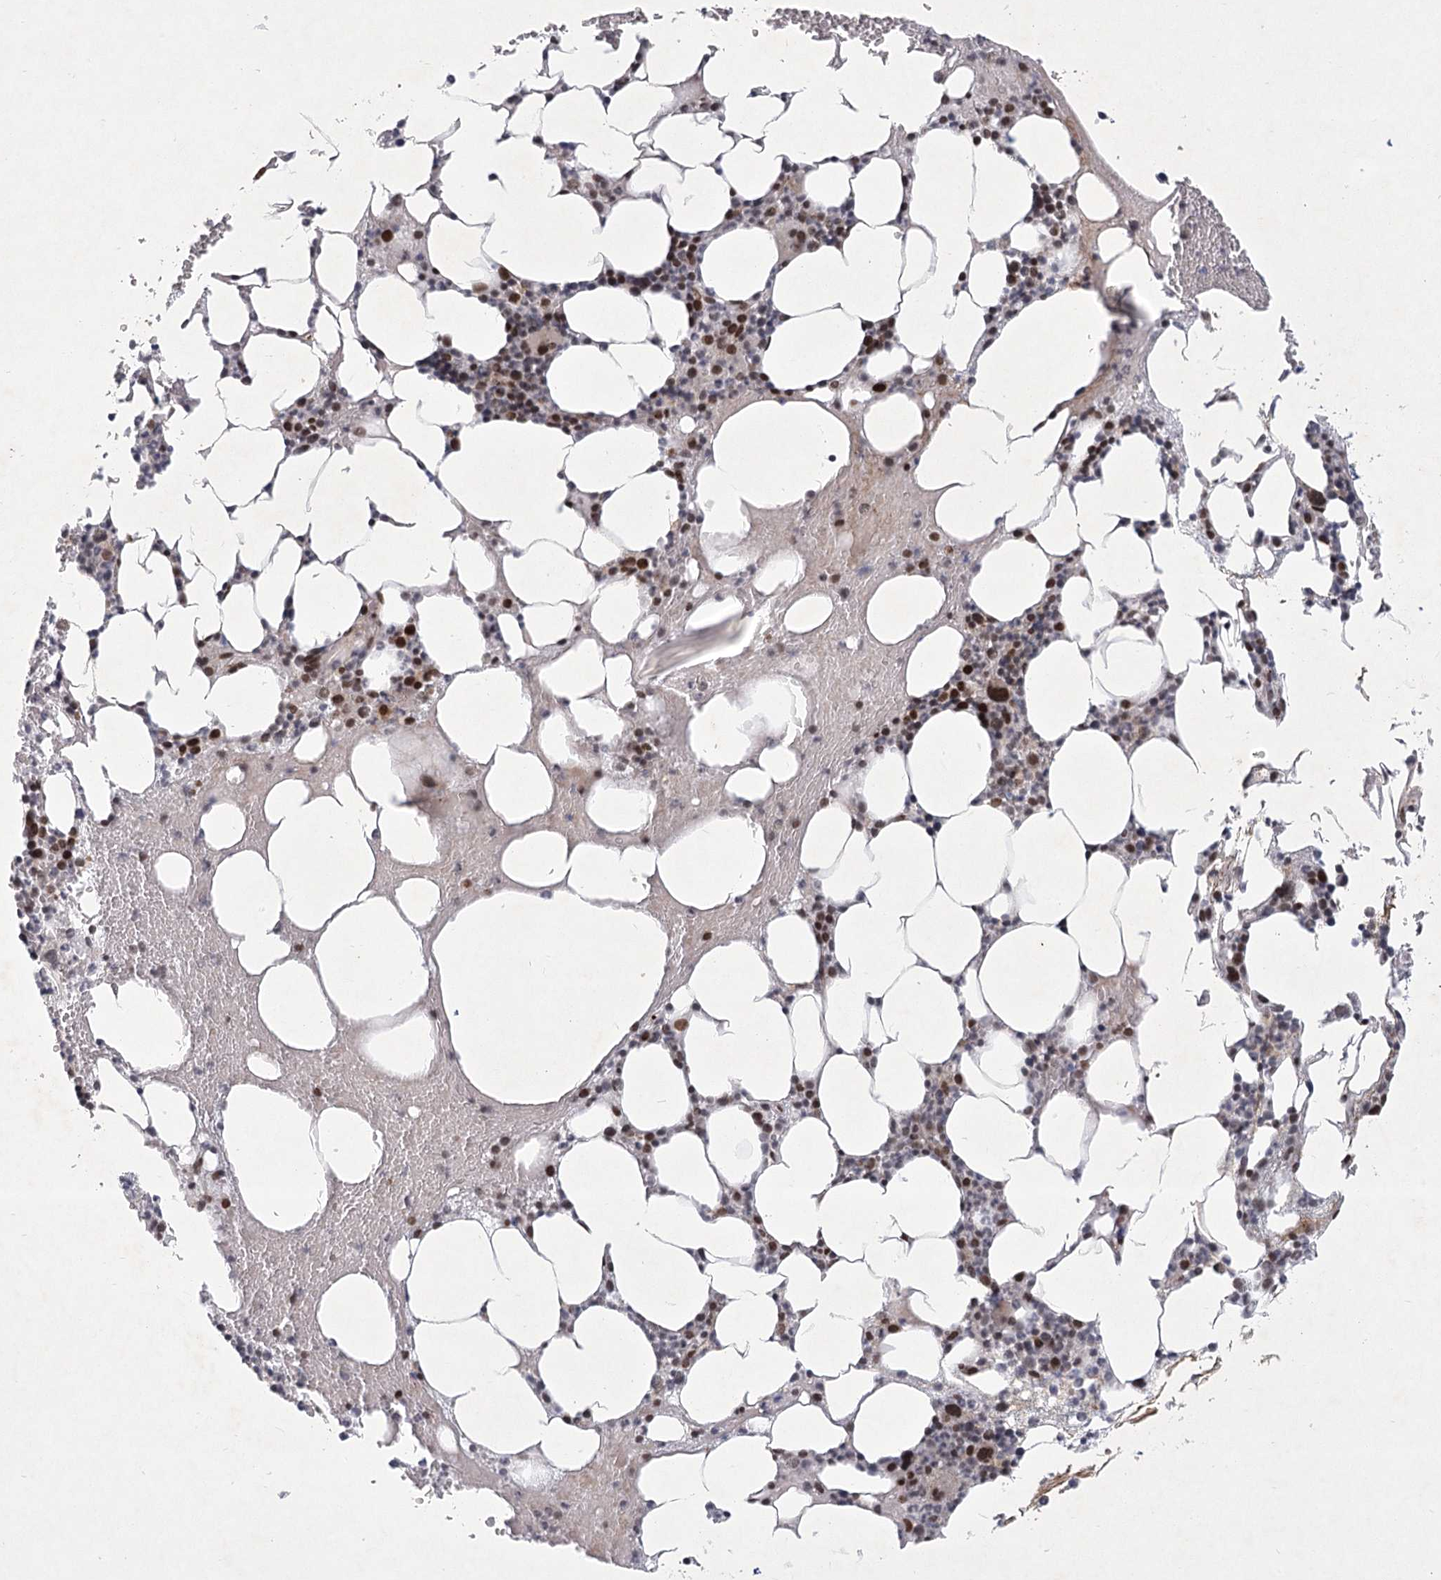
{"staining": {"intensity": "moderate", "quantity": "25%-75%", "location": "nuclear"}, "tissue": "bone marrow", "cell_type": "Hematopoietic cells", "image_type": "normal", "snomed": [{"axis": "morphology", "description": "Normal tissue, NOS"}, {"axis": "morphology", "description": "Inflammation, NOS"}, {"axis": "topography", "description": "Bone marrow"}], "caption": "Bone marrow was stained to show a protein in brown. There is medium levels of moderate nuclear positivity in about 25%-75% of hematopoietic cells.", "gene": "CIB4", "patient": {"sex": "female", "age": 78}}